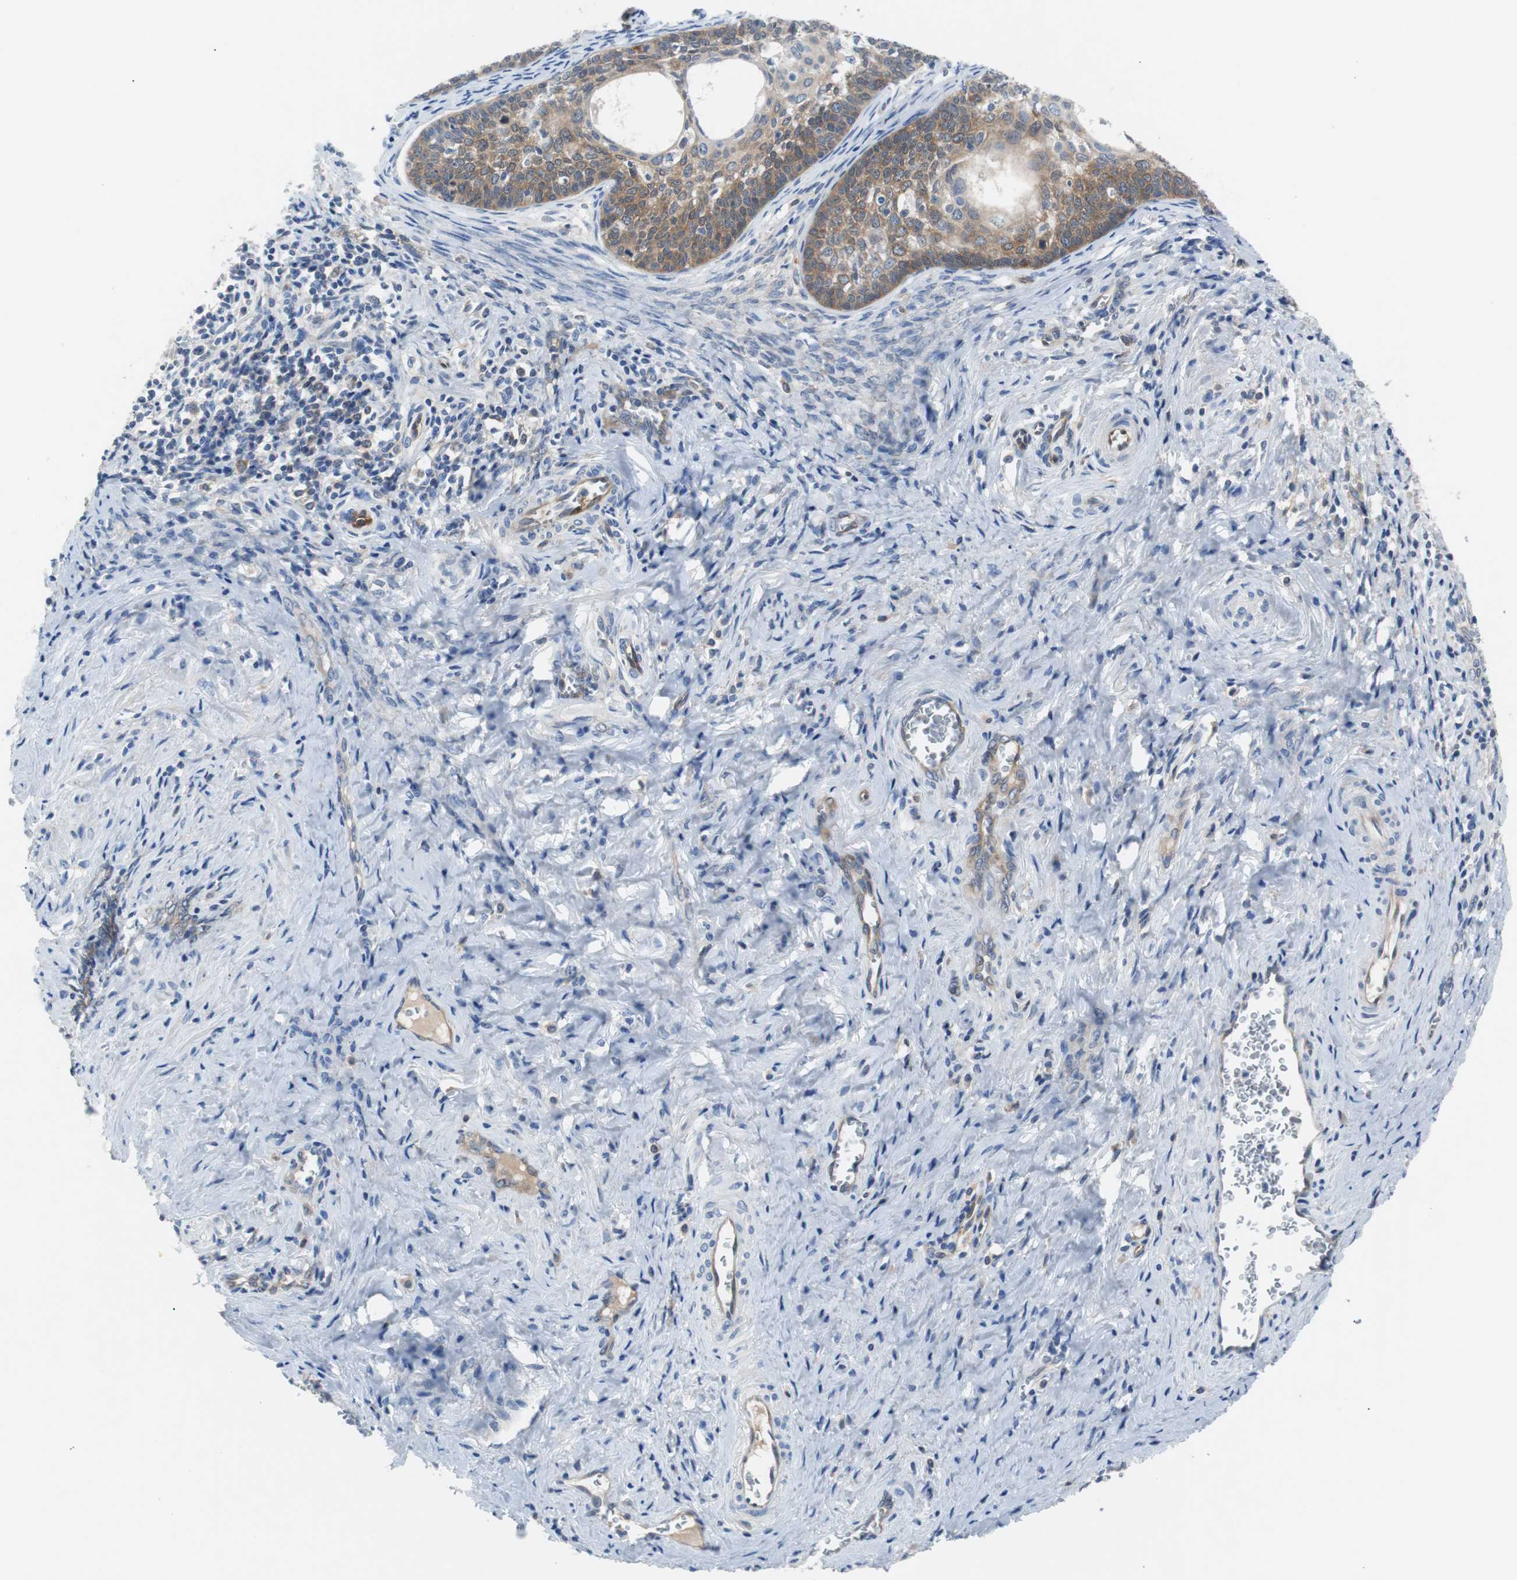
{"staining": {"intensity": "weak", "quantity": "25%-75%", "location": "cytoplasmic/membranous"}, "tissue": "cervical cancer", "cell_type": "Tumor cells", "image_type": "cancer", "snomed": [{"axis": "morphology", "description": "Squamous cell carcinoma, NOS"}, {"axis": "topography", "description": "Cervix"}], "caption": "Weak cytoplasmic/membranous expression for a protein is present in approximately 25%-75% of tumor cells of cervical squamous cell carcinoma using IHC.", "gene": "EEF2K", "patient": {"sex": "female", "age": 33}}